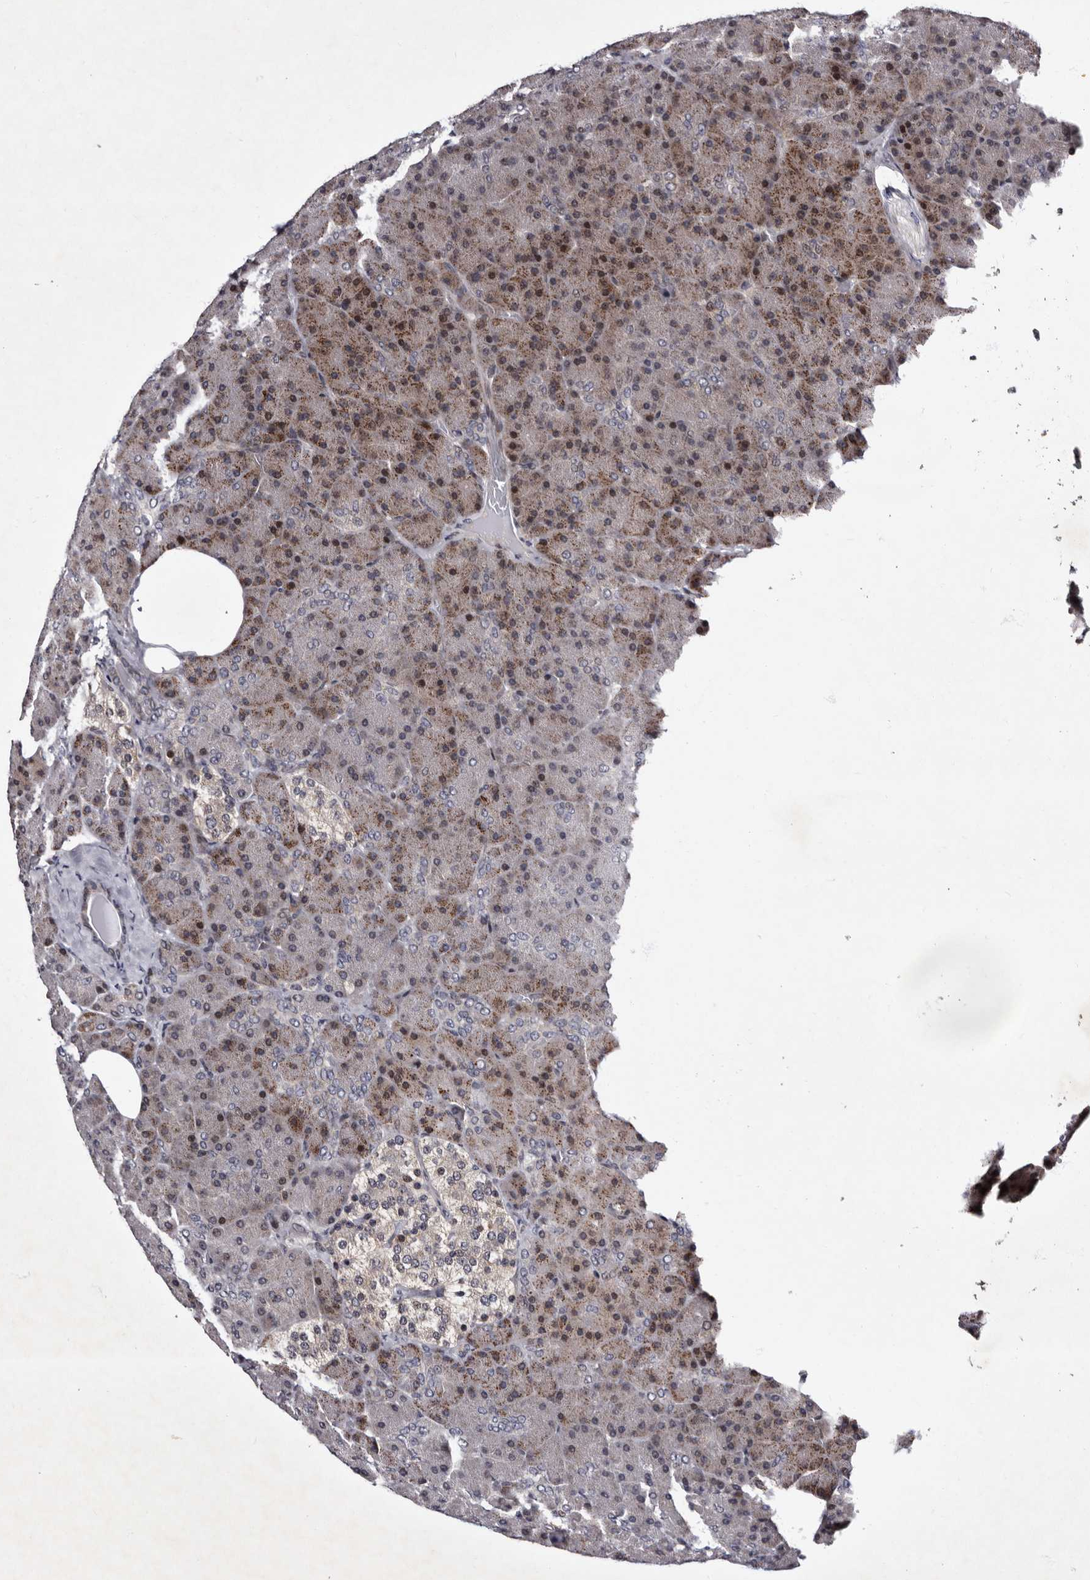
{"staining": {"intensity": "moderate", "quantity": "25%-75%", "location": "cytoplasmic/membranous,nuclear"}, "tissue": "pancreas", "cell_type": "Exocrine glandular cells", "image_type": "normal", "snomed": [{"axis": "morphology", "description": "Normal tissue, NOS"}, {"axis": "topography", "description": "Pancreas"}], "caption": "DAB immunohistochemical staining of normal human pancreas demonstrates moderate cytoplasmic/membranous,nuclear protein expression in approximately 25%-75% of exocrine glandular cells.", "gene": "TNKS", "patient": {"sex": "female", "age": 35}}